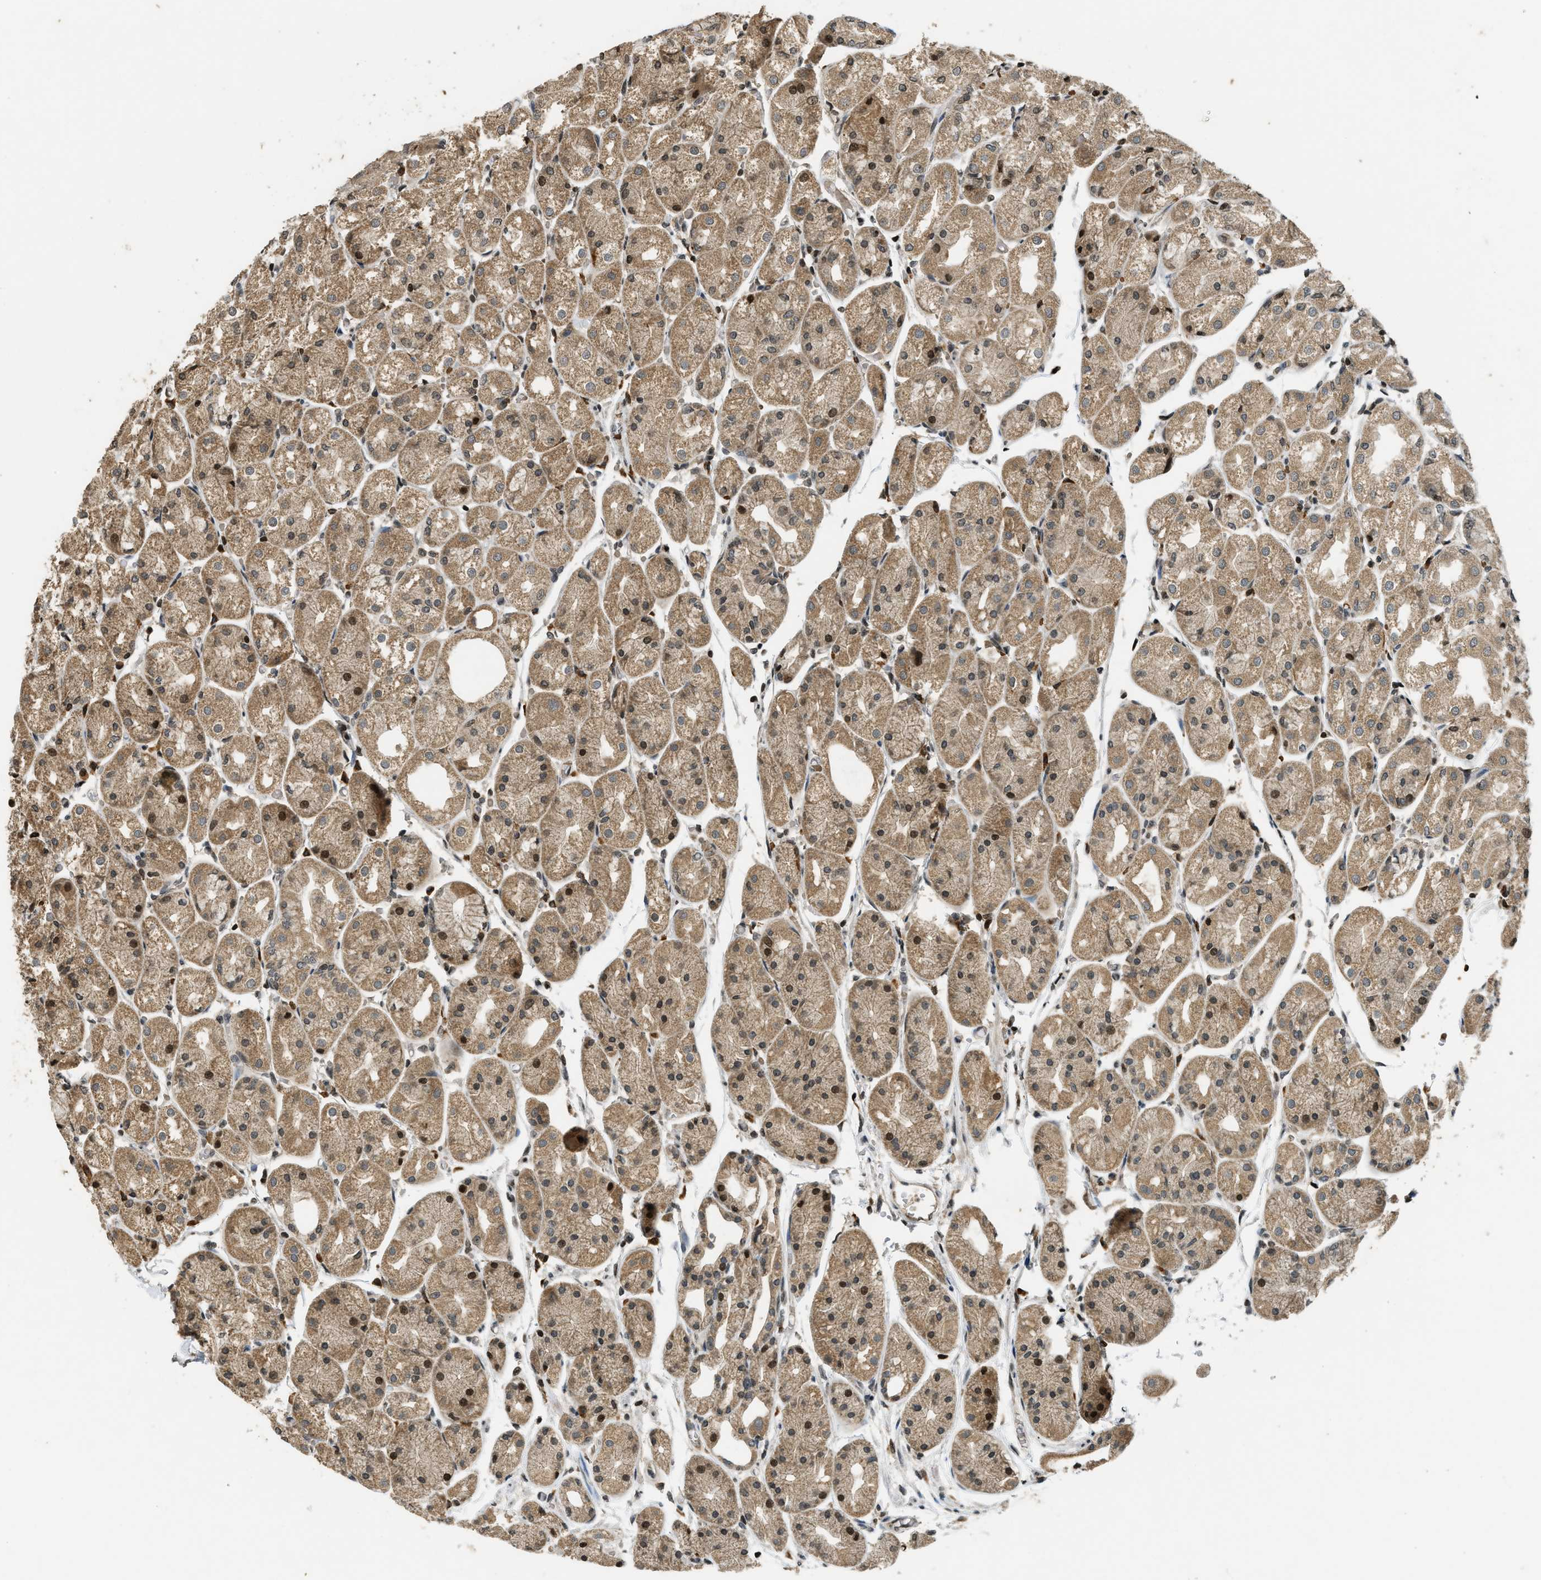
{"staining": {"intensity": "moderate", "quantity": ">75%", "location": "cytoplasmic/membranous,nuclear"}, "tissue": "stomach", "cell_type": "Glandular cells", "image_type": "normal", "snomed": [{"axis": "morphology", "description": "Normal tissue, NOS"}, {"axis": "topography", "description": "Stomach, upper"}], "caption": "Protein staining of normal stomach reveals moderate cytoplasmic/membranous,nuclear staining in approximately >75% of glandular cells.", "gene": "SIAH1", "patient": {"sex": "male", "age": 72}}